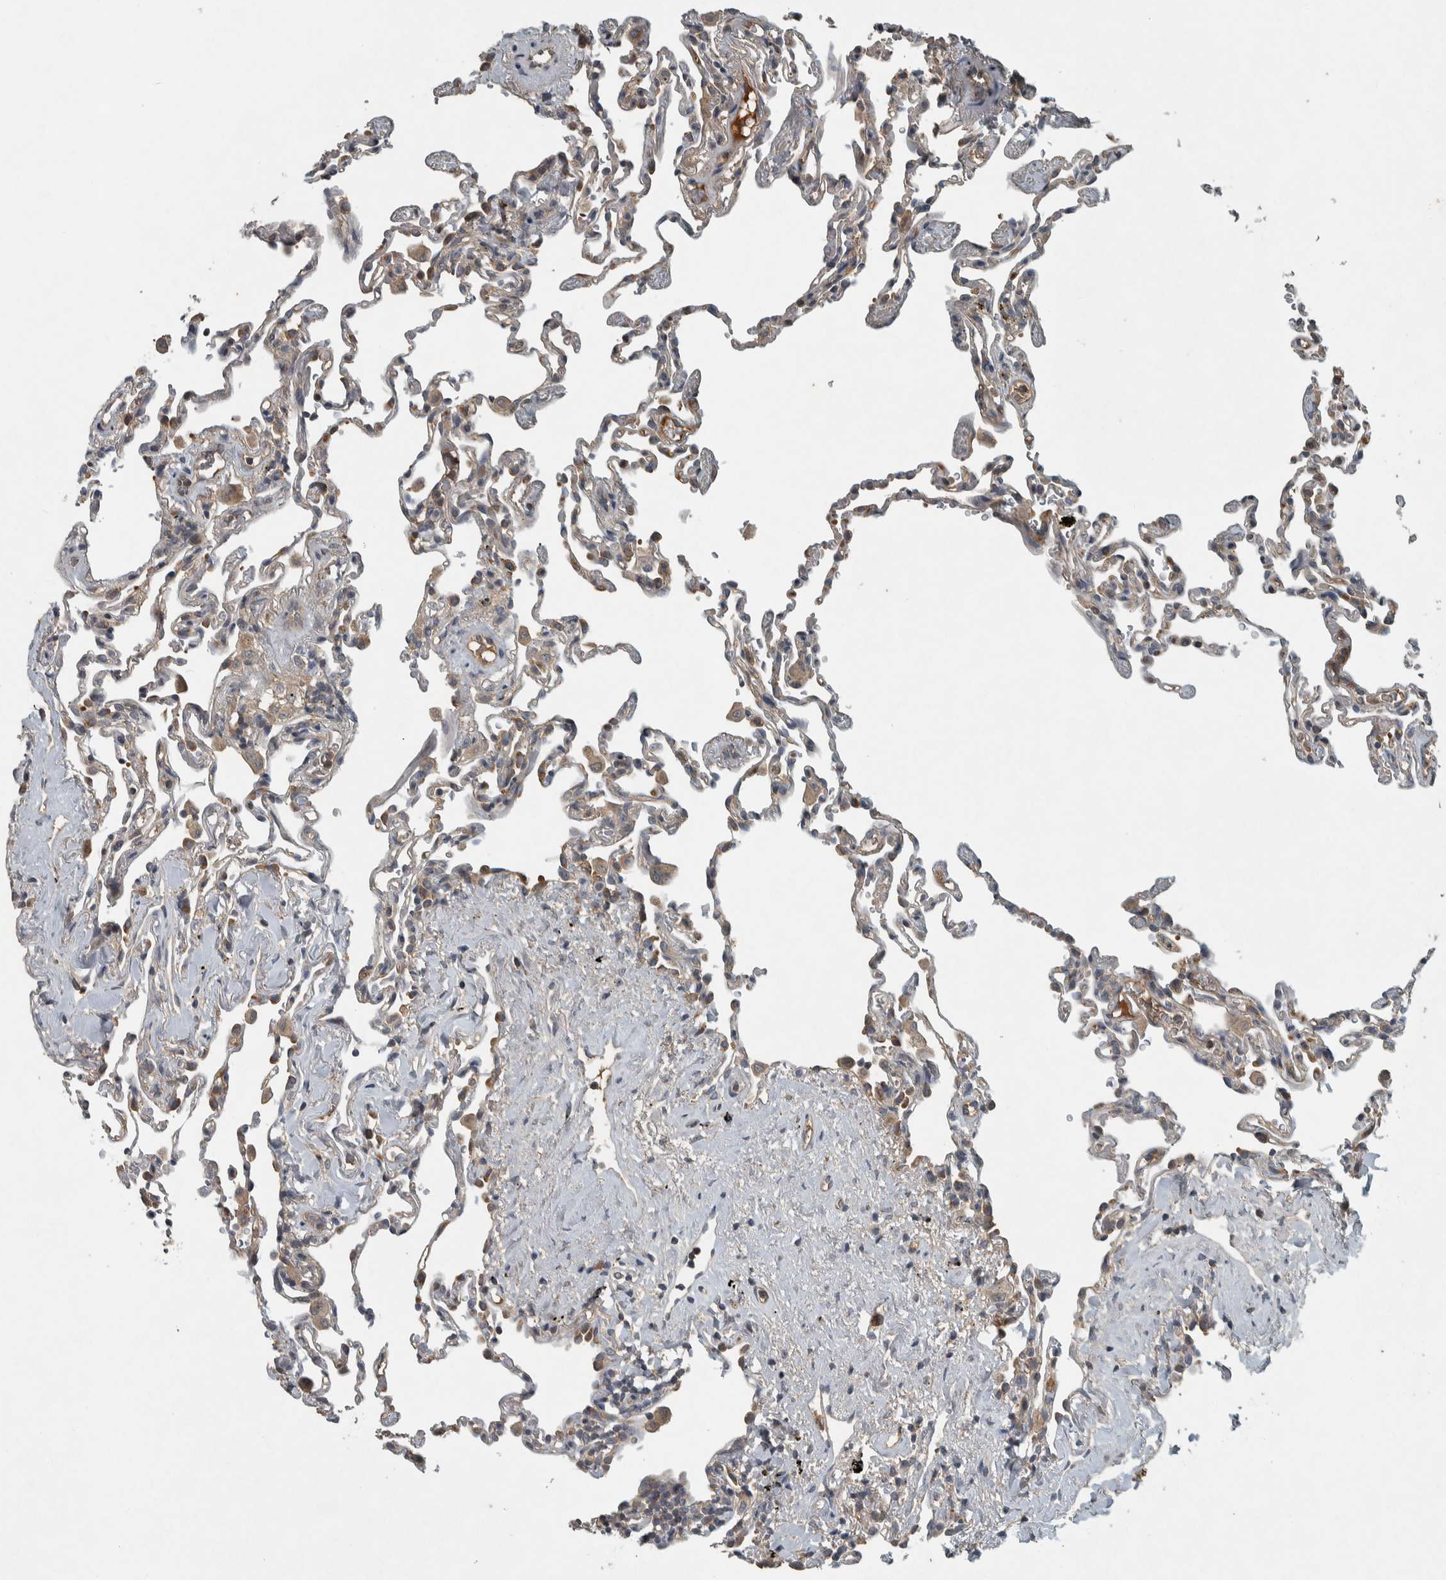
{"staining": {"intensity": "moderate", "quantity": "<25%", "location": "cytoplasmic/membranous"}, "tissue": "lung", "cell_type": "Alveolar cells", "image_type": "normal", "snomed": [{"axis": "morphology", "description": "Normal tissue, NOS"}, {"axis": "topography", "description": "Lung"}], "caption": "Immunohistochemical staining of benign human lung demonstrates low levels of moderate cytoplasmic/membranous positivity in about <25% of alveolar cells. The protein is shown in brown color, while the nuclei are stained blue.", "gene": "CLCN2", "patient": {"sex": "male", "age": 59}}